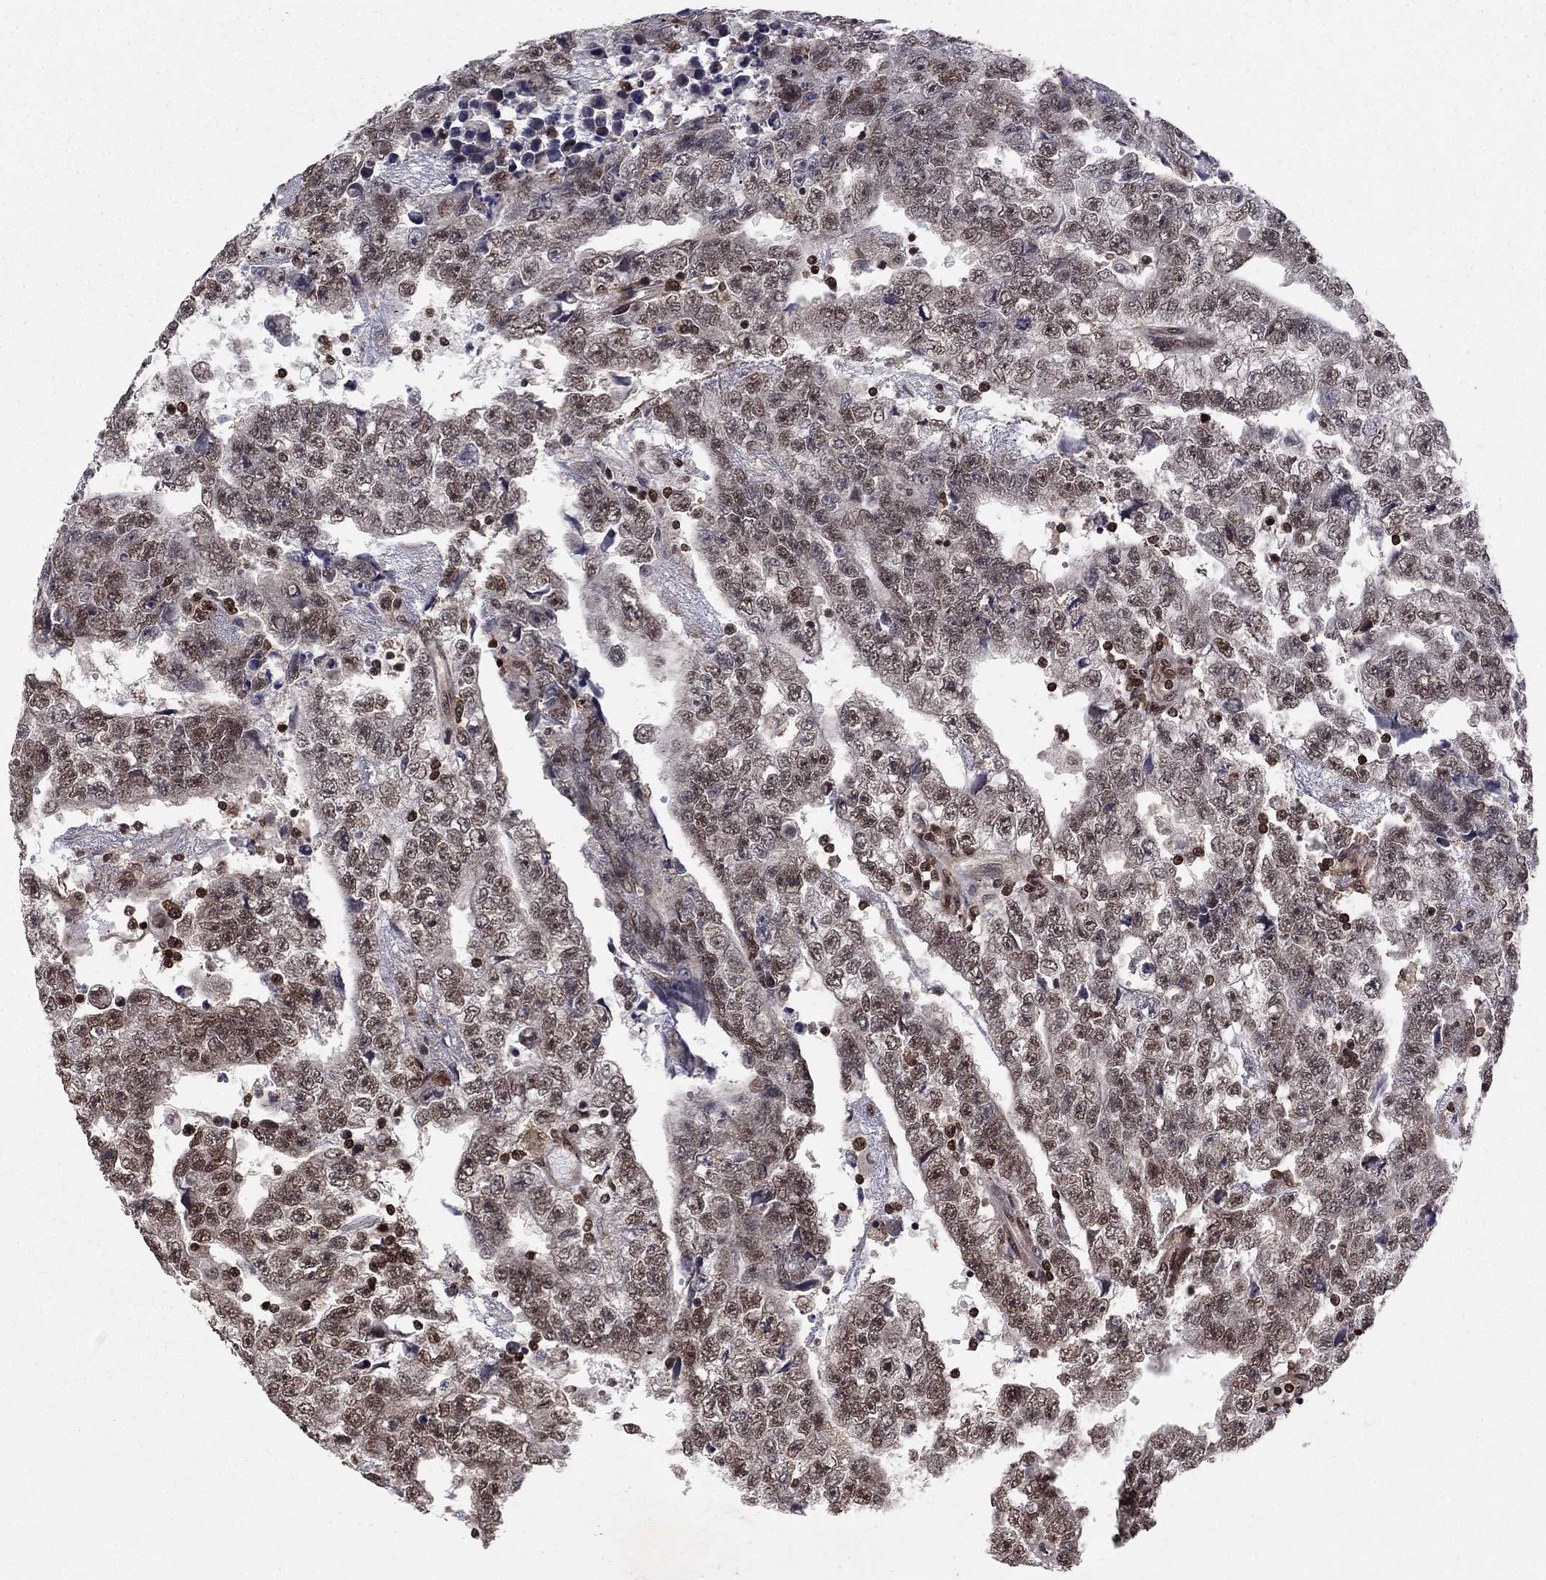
{"staining": {"intensity": "moderate", "quantity": "<25%", "location": "nuclear"}, "tissue": "testis cancer", "cell_type": "Tumor cells", "image_type": "cancer", "snomed": [{"axis": "morphology", "description": "Carcinoma, Embryonal, NOS"}, {"axis": "topography", "description": "Testis"}], "caption": "This histopathology image exhibits immunohistochemistry staining of human testis cancer (embryonal carcinoma), with low moderate nuclear positivity in about <25% of tumor cells.", "gene": "SSX2IP", "patient": {"sex": "male", "age": 25}}